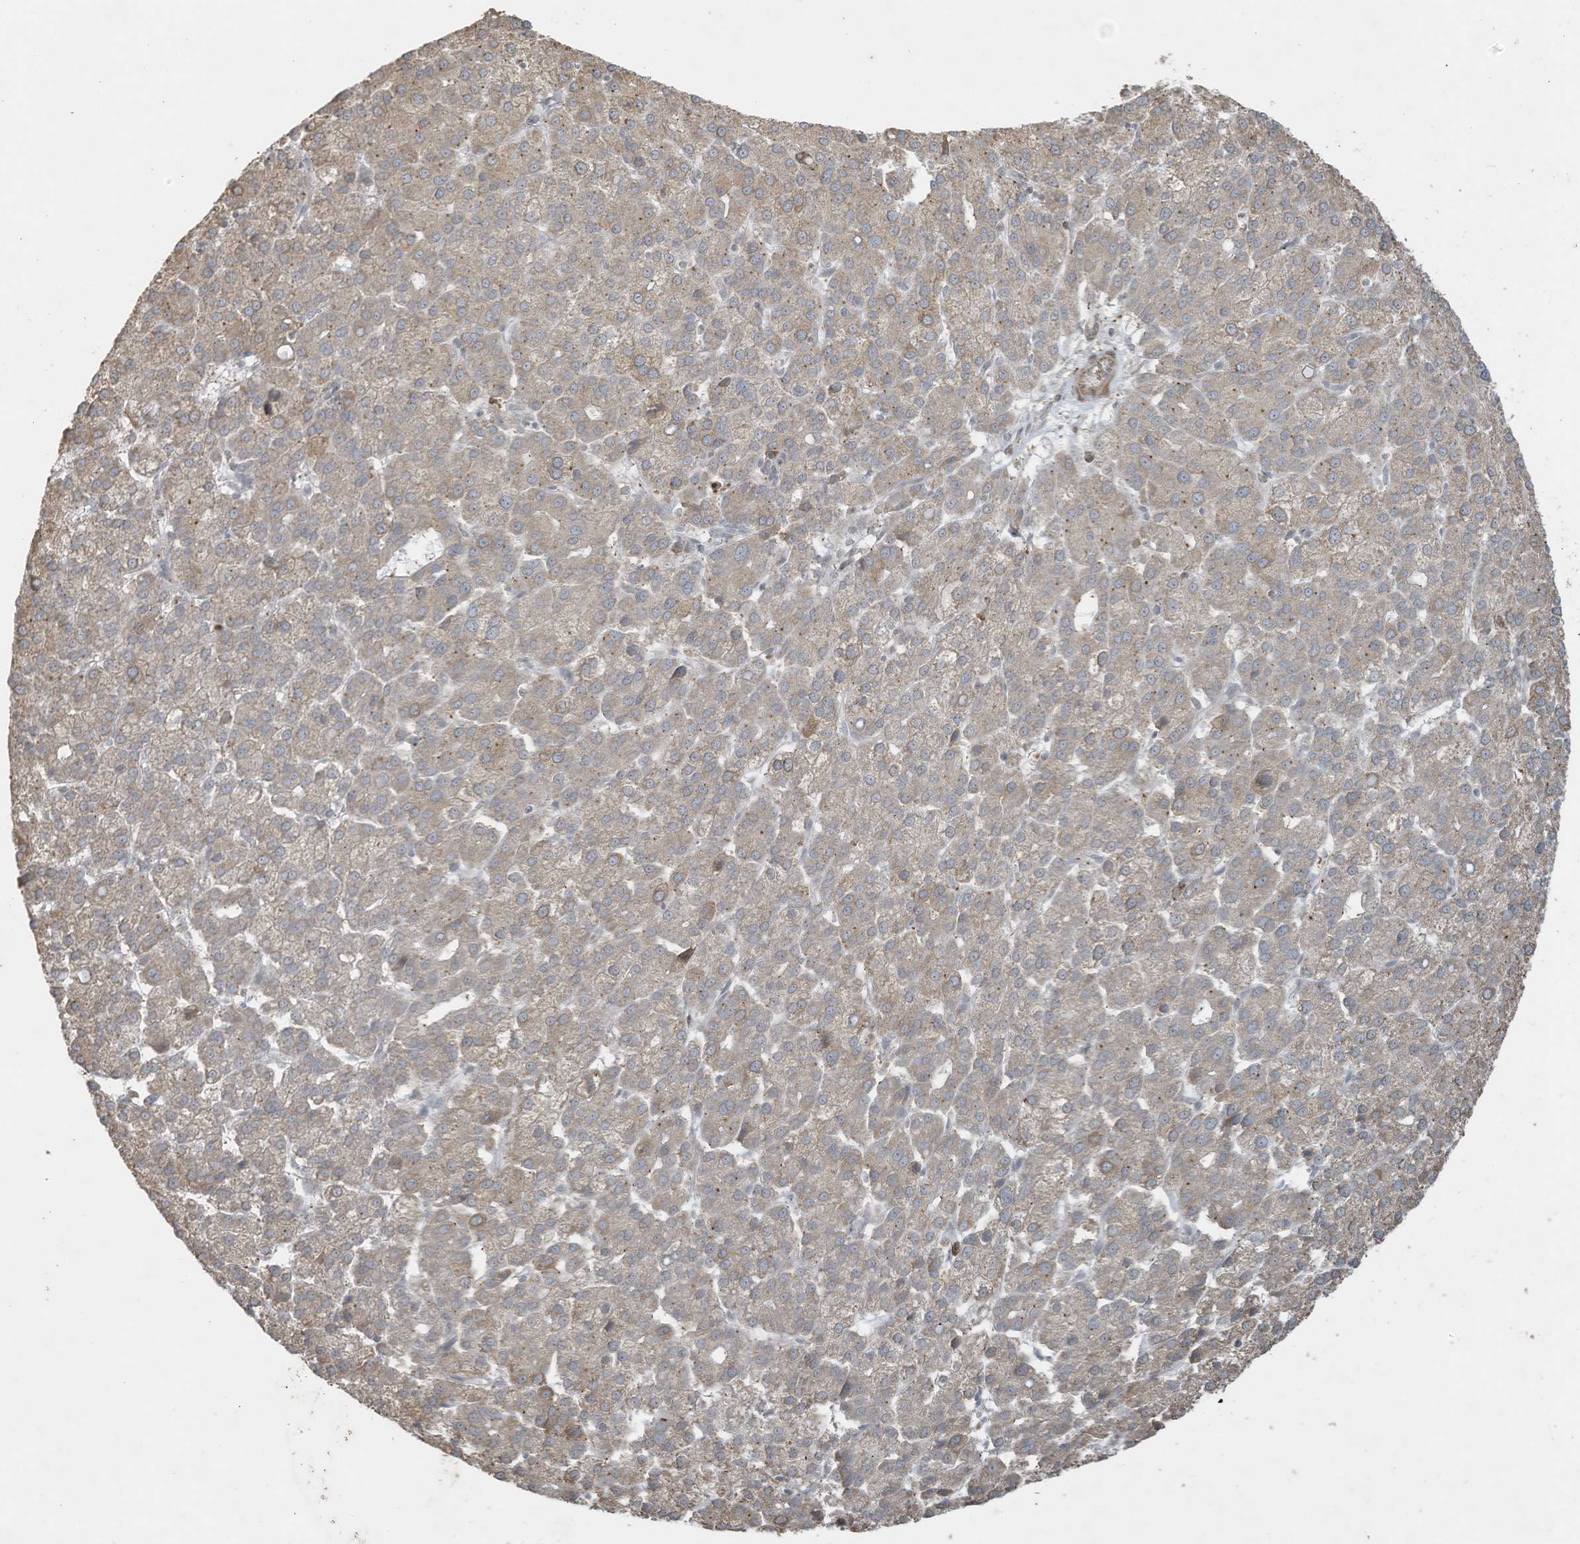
{"staining": {"intensity": "weak", "quantity": "25%-75%", "location": "cytoplasmic/membranous"}, "tissue": "liver cancer", "cell_type": "Tumor cells", "image_type": "cancer", "snomed": [{"axis": "morphology", "description": "Carcinoma, Hepatocellular, NOS"}, {"axis": "topography", "description": "Liver"}], "caption": "An image of human liver cancer stained for a protein demonstrates weak cytoplasmic/membranous brown staining in tumor cells. The protein of interest is stained brown, and the nuclei are stained in blue (DAB IHC with brightfield microscopy, high magnification).", "gene": "ZNF263", "patient": {"sex": "female", "age": 58}}